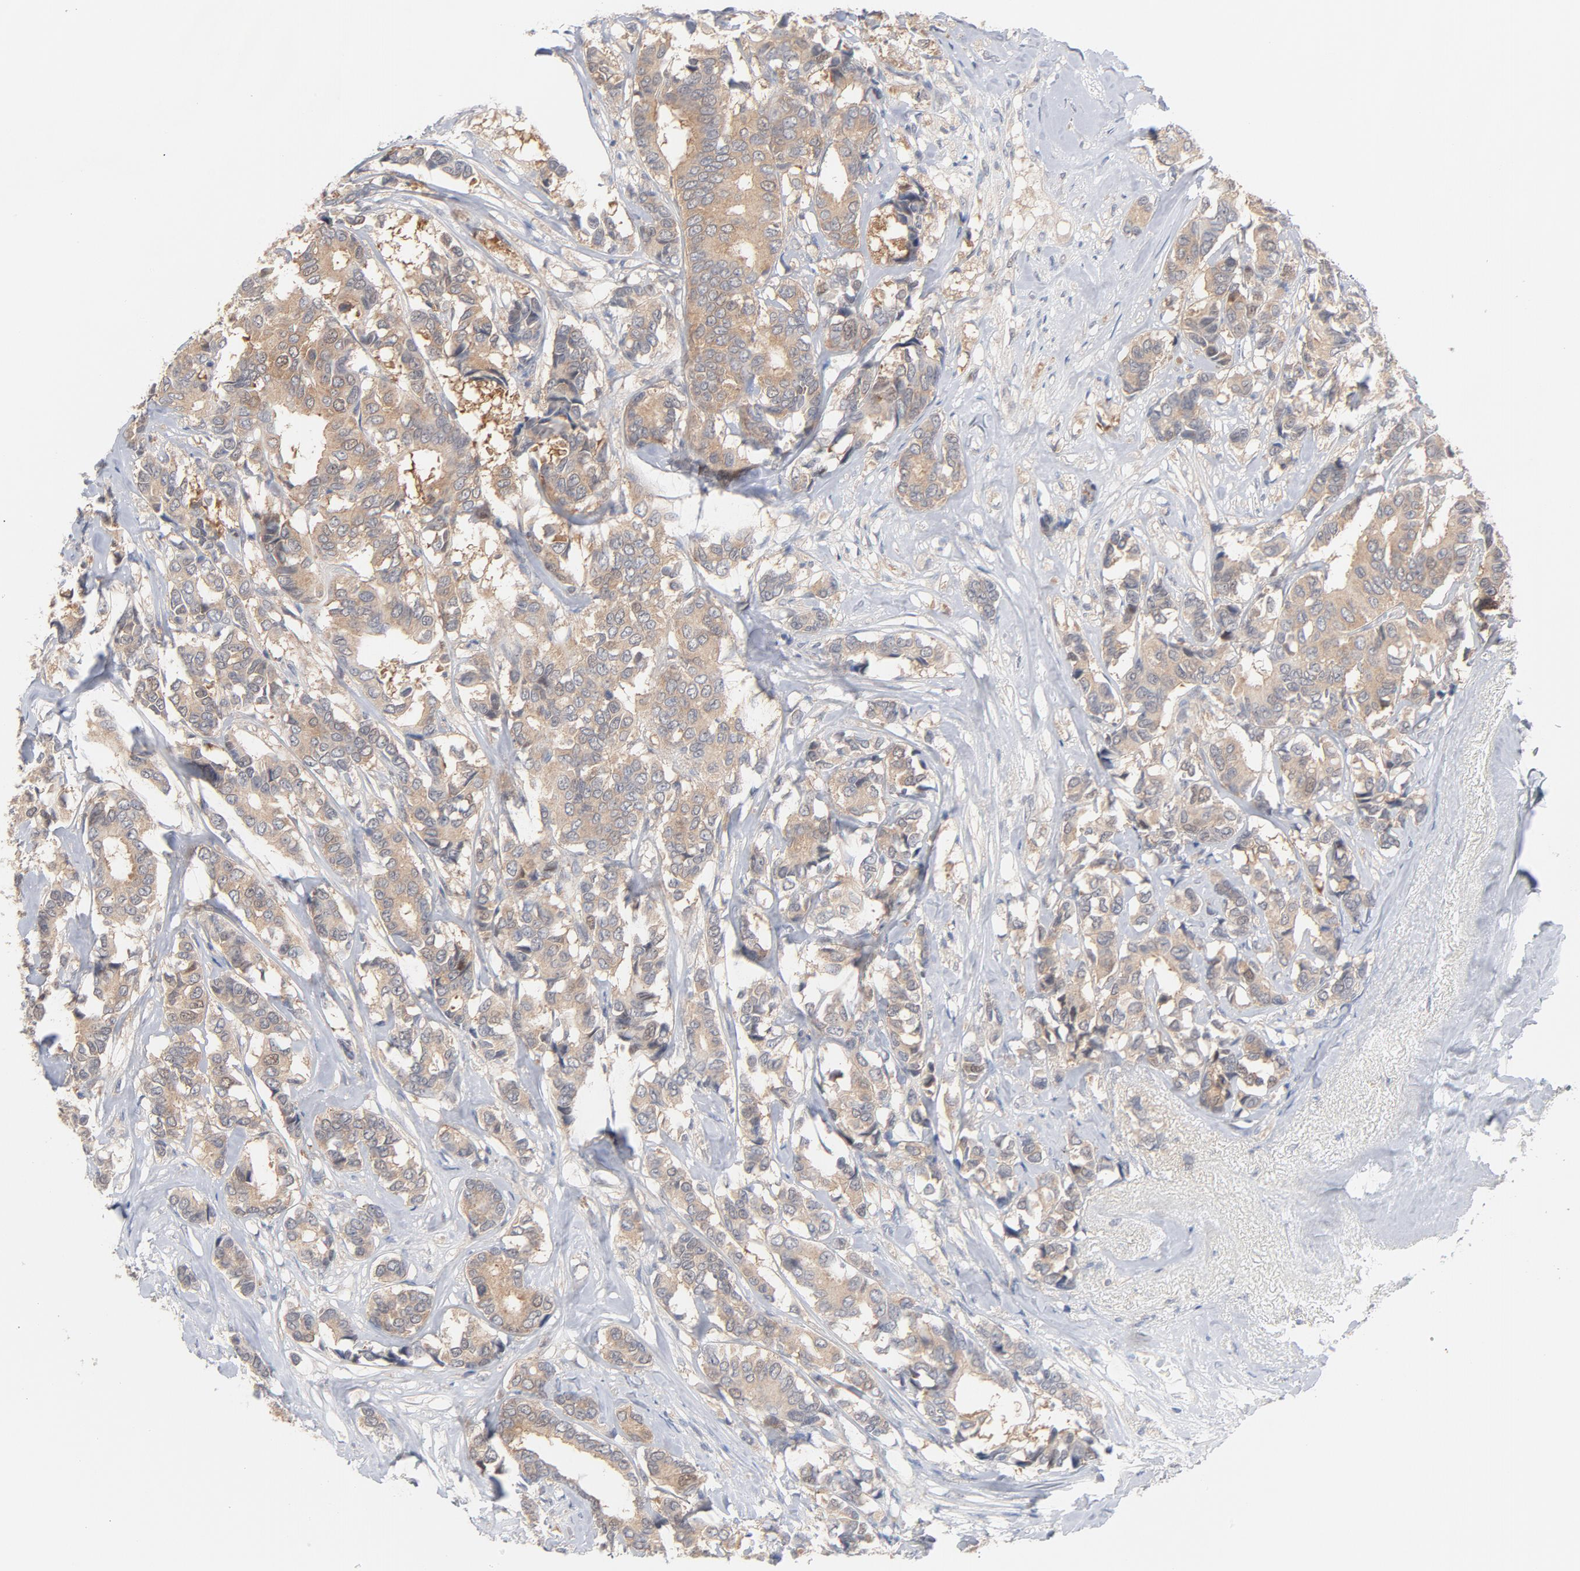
{"staining": {"intensity": "weak", "quantity": ">75%", "location": "cytoplasmic/membranous"}, "tissue": "breast cancer", "cell_type": "Tumor cells", "image_type": "cancer", "snomed": [{"axis": "morphology", "description": "Duct carcinoma"}, {"axis": "topography", "description": "Breast"}], "caption": "Immunohistochemistry of human breast cancer shows low levels of weak cytoplasmic/membranous positivity in about >75% of tumor cells.", "gene": "UBL4A", "patient": {"sex": "female", "age": 87}}